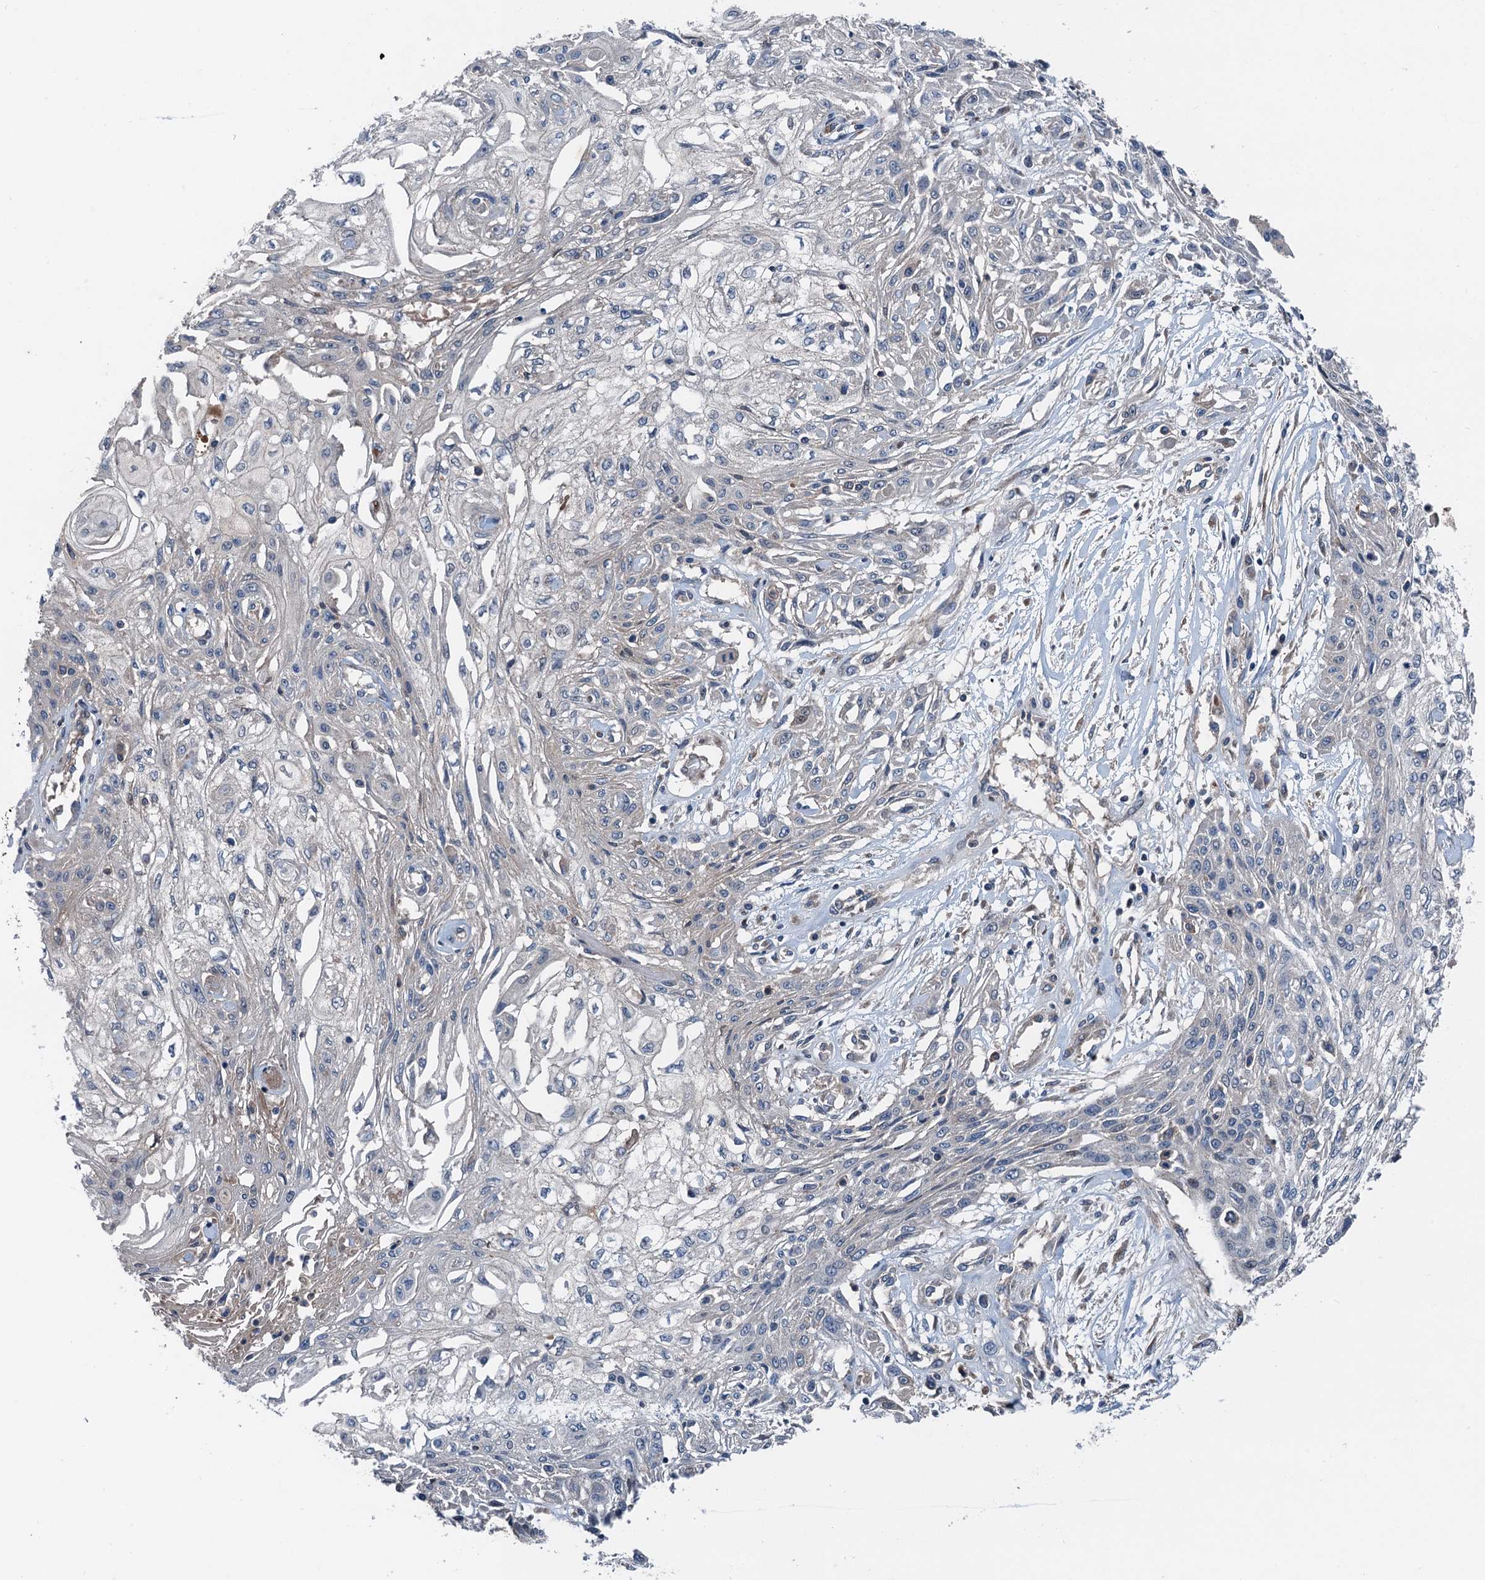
{"staining": {"intensity": "negative", "quantity": "none", "location": "none"}, "tissue": "skin cancer", "cell_type": "Tumor cells", "image_type": "cancer", "snomed": [{"axis": "morphology", "description": "Squamous cell carcinoma, NOS"}, {"axis": "morphology", "description": "Squamous cell carcinoma, metastatic, NOS"}, {"axis": "topography", "description": "Skin"}, {"axis": "topography", "description": "Lymph node"}], "caption": "IHC of human skin metastatic squamous cell carcinoma shows no expression in tumor cells. Nuclei are stained in blue.", "gene": "SLC2A10", "patient": {"sex": "male", "age": 75}}